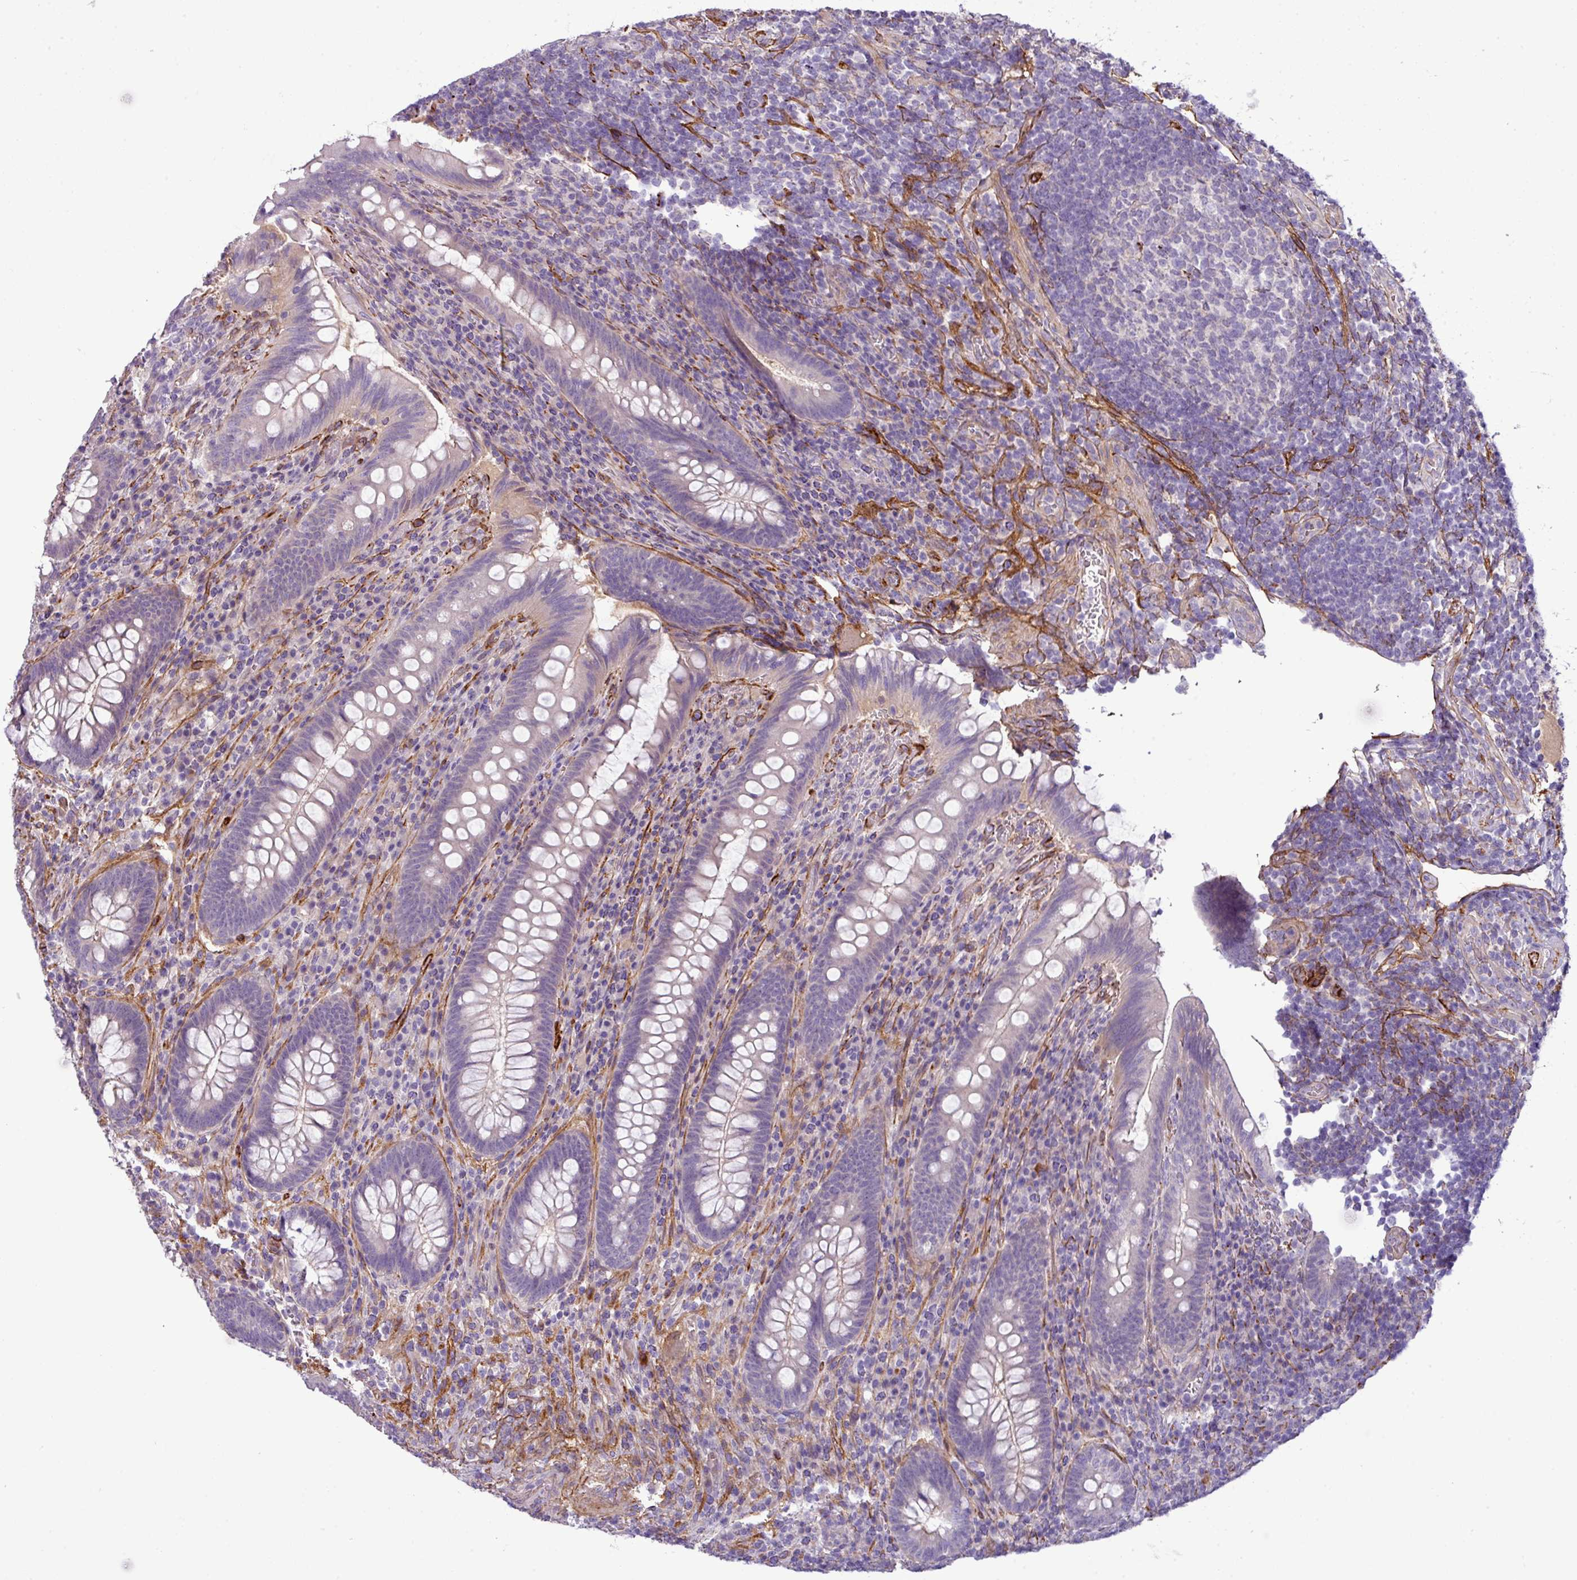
{"staining": {"intensity": "negative", "quantity": "none", "location": "none"}, "tissue": "appendix", "cell_type": "Glandular cells", "image_type": "normal", "snomed": [{"axis": "morphology", "description": "Normal tissue, NOS"}, {"axis": "topography", "description": "Appendix"}], "caption": "Immunohistochemical staining of benign appendix demonstrates no significant staining in glandular cells.", "gene": "PARD6A", "patient": {"sex": "female", "age": 43}}